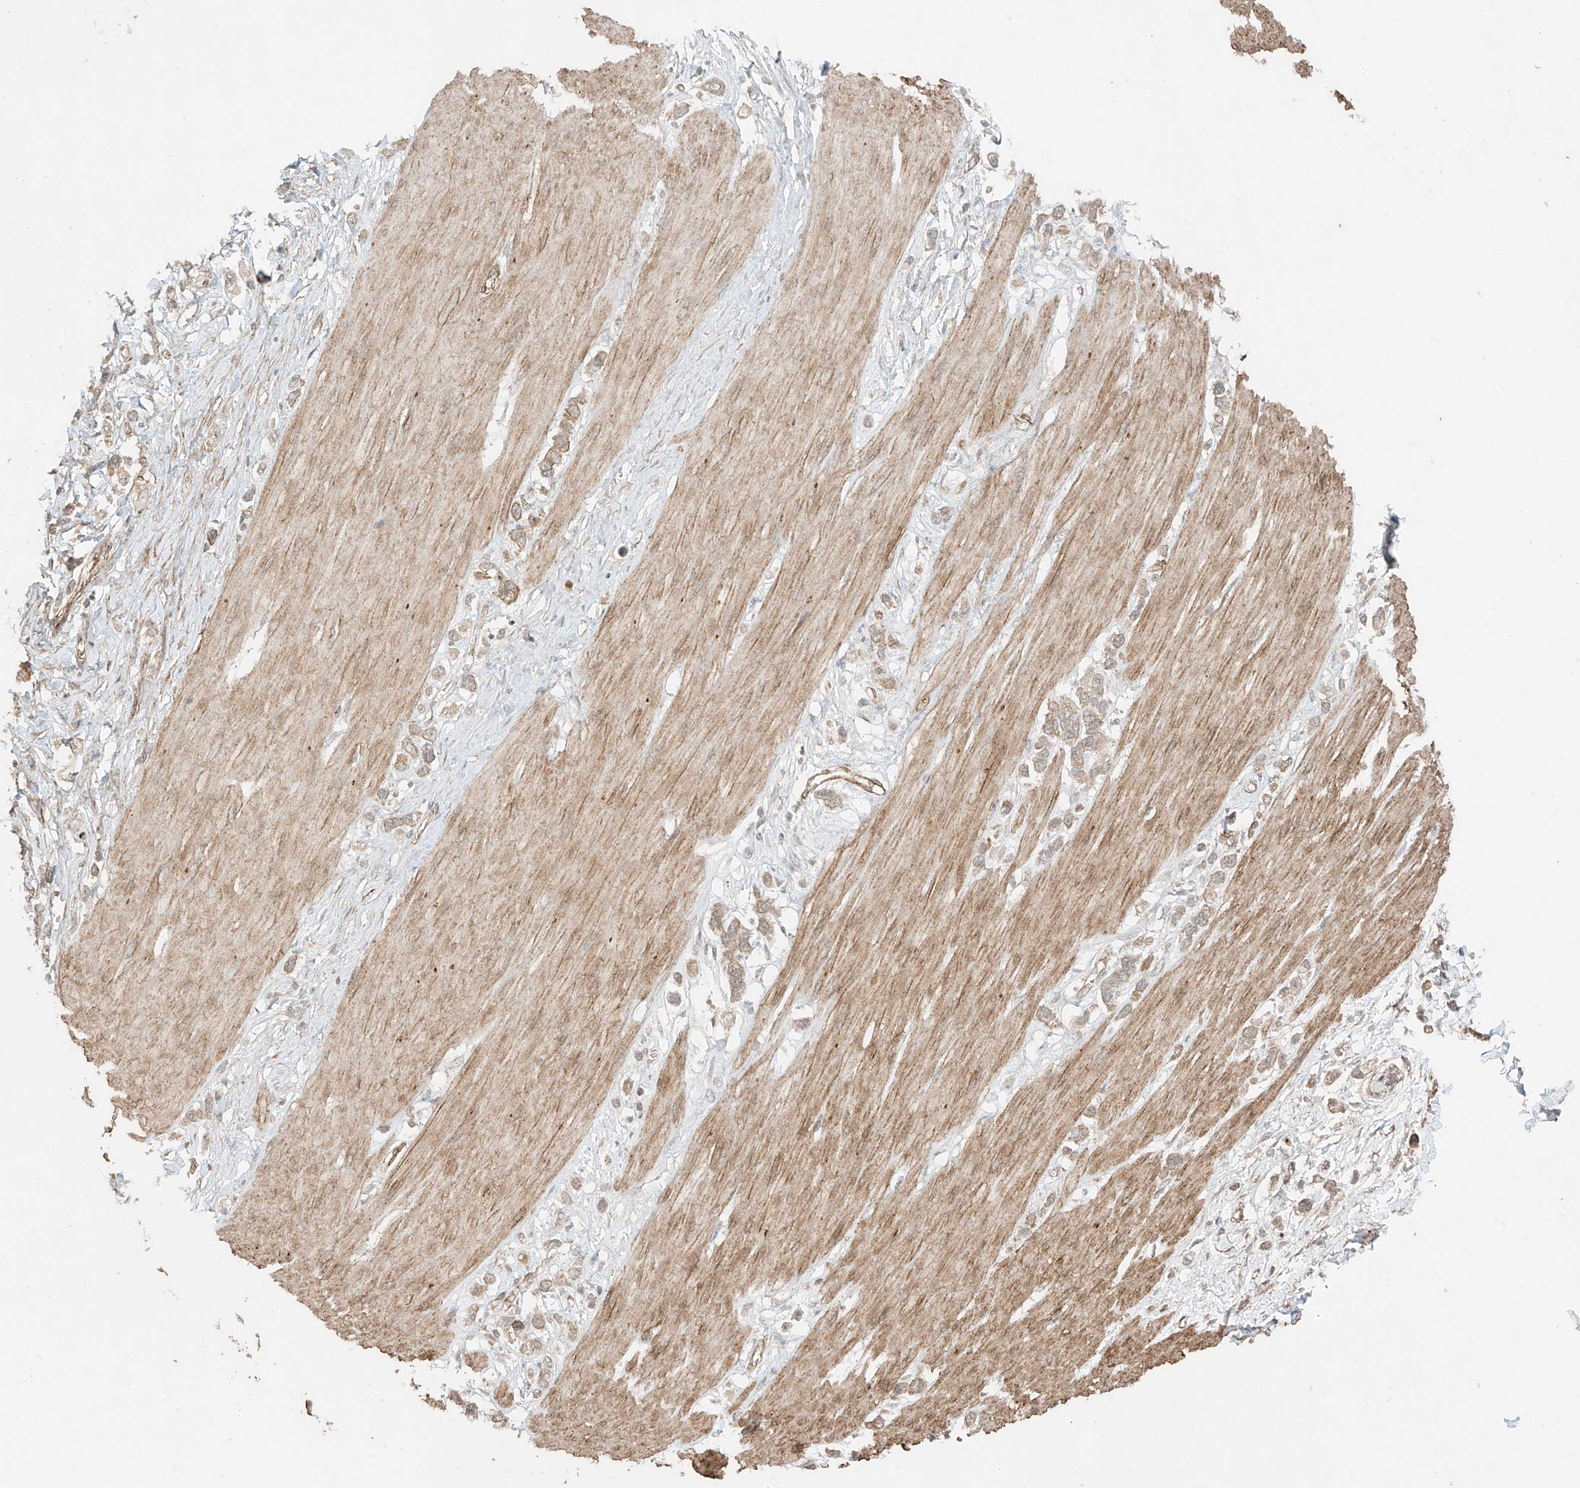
{"staining": {"intensity": "weak", "quantity": ">75%", "location": "cytoplasmic/membranous"}, "tissue": "stomach cancer", "cell_type": "Tumor cells", "image_type": "cancer", "snomed": [{"axis": "morphology", "description": "Adenocarcinoma, NOS"}, {"axis": "topography", "description": "Stomach"}], "caption": "An immunohistochemistry (IHC) image of neoplastic tissue is shown. Protein staining in brown shows weak cytoplasmic/membranous positivity in stomach adenocarcinoma within tumor cells.", "gene": "TTLL5", "patient": {"sex": "female", "age": 65}}